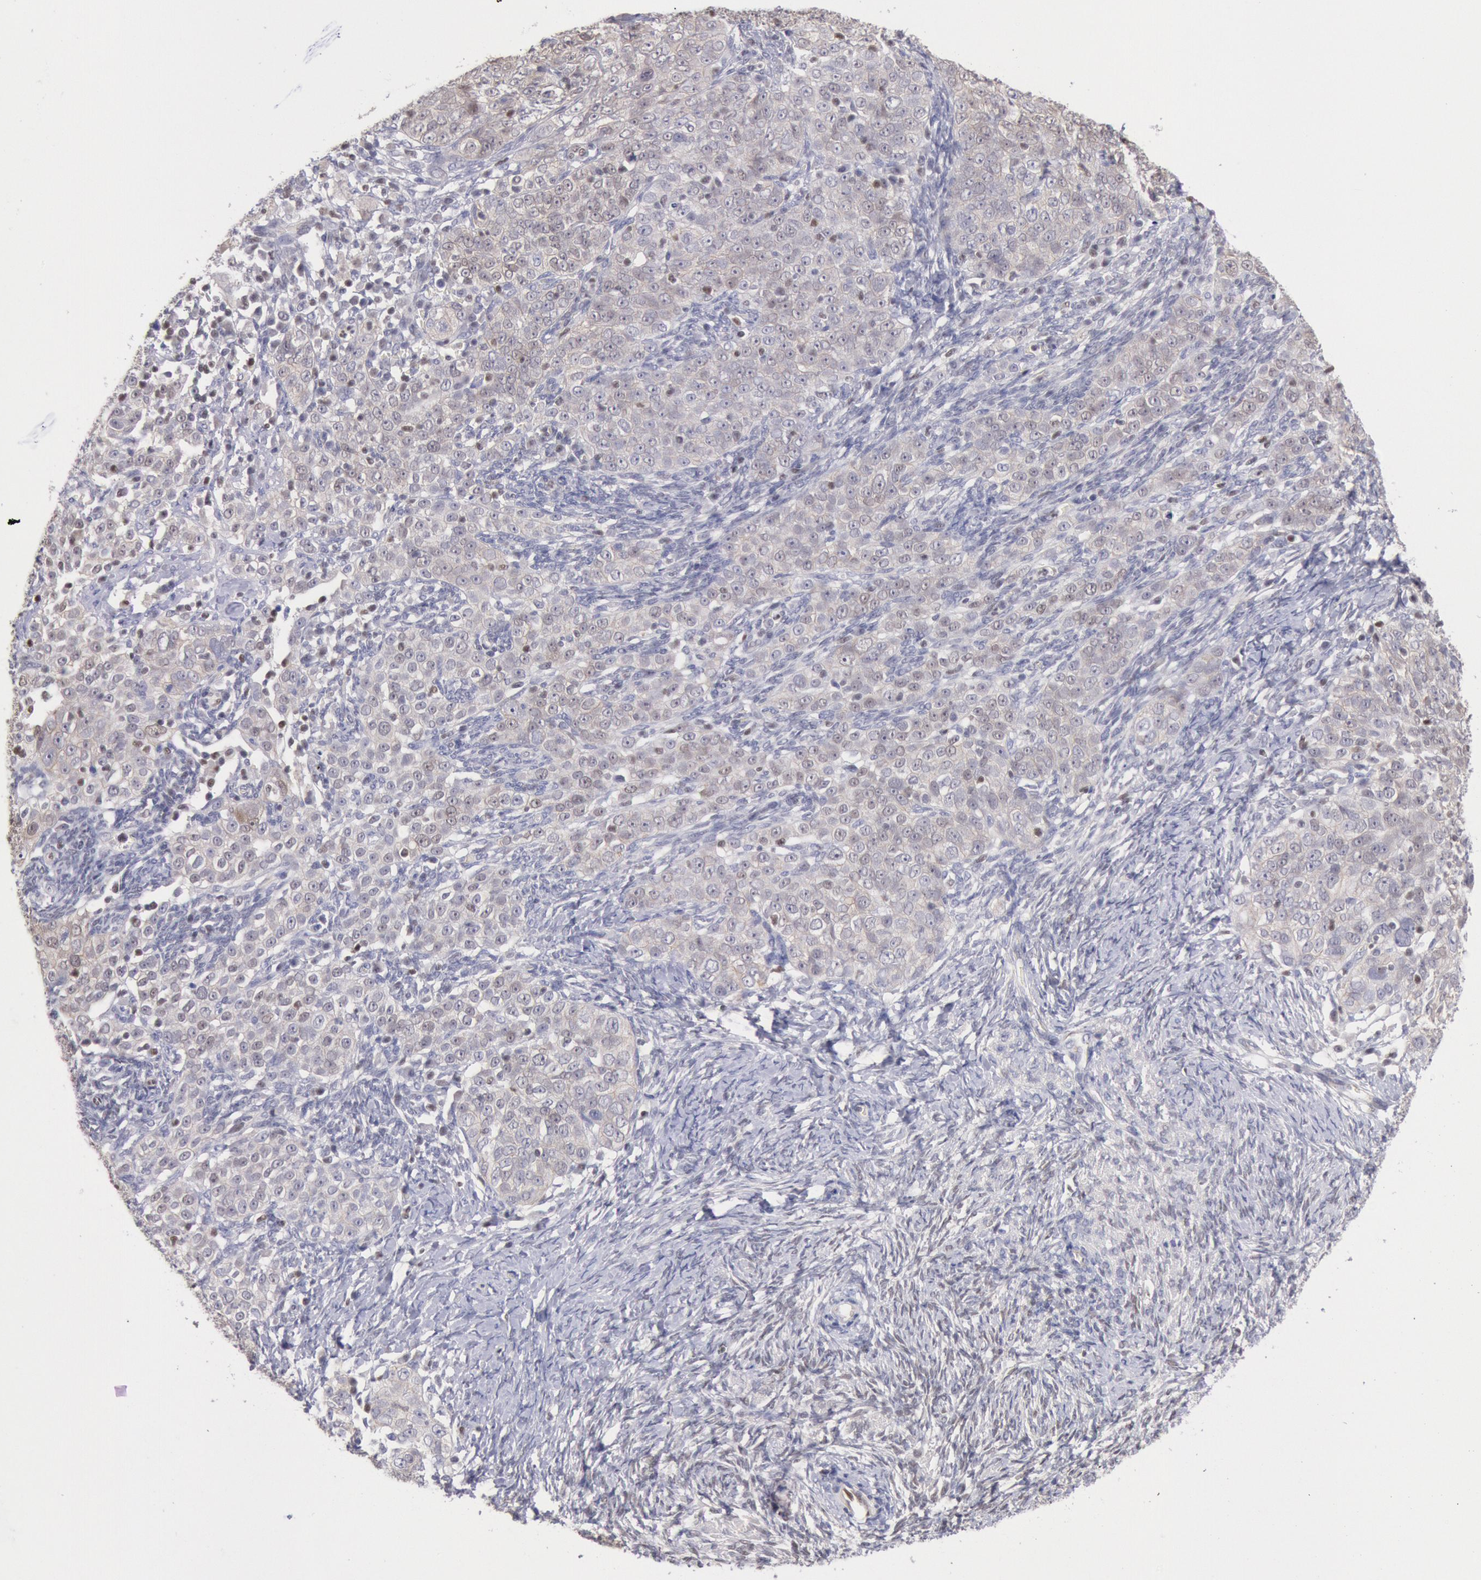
{"staining": {"intensity": "negative", "quantity": "none", "location": "none"}, "tissue": "ovarian cancer", "cell_type": "Tumor cells", "image_type": "cancer", "snomed": [{"axis": "morphology", "description": "Normal tissue, NOS"}, {"axis": "morphology", "description": "Cystadenocarcinoma, serous, NOS"}, {"axis": "topography", "description": "Ovary"}], "caption": "Tumor cells are negative for brown protein staining in ovarian serous cystadenocarcinoma. (Immunohistochemistry (ihc), brightfield microscopy, high magnification).", "gene": "RPS6KA5", "patient": {"sex": "female", "age": 62}}